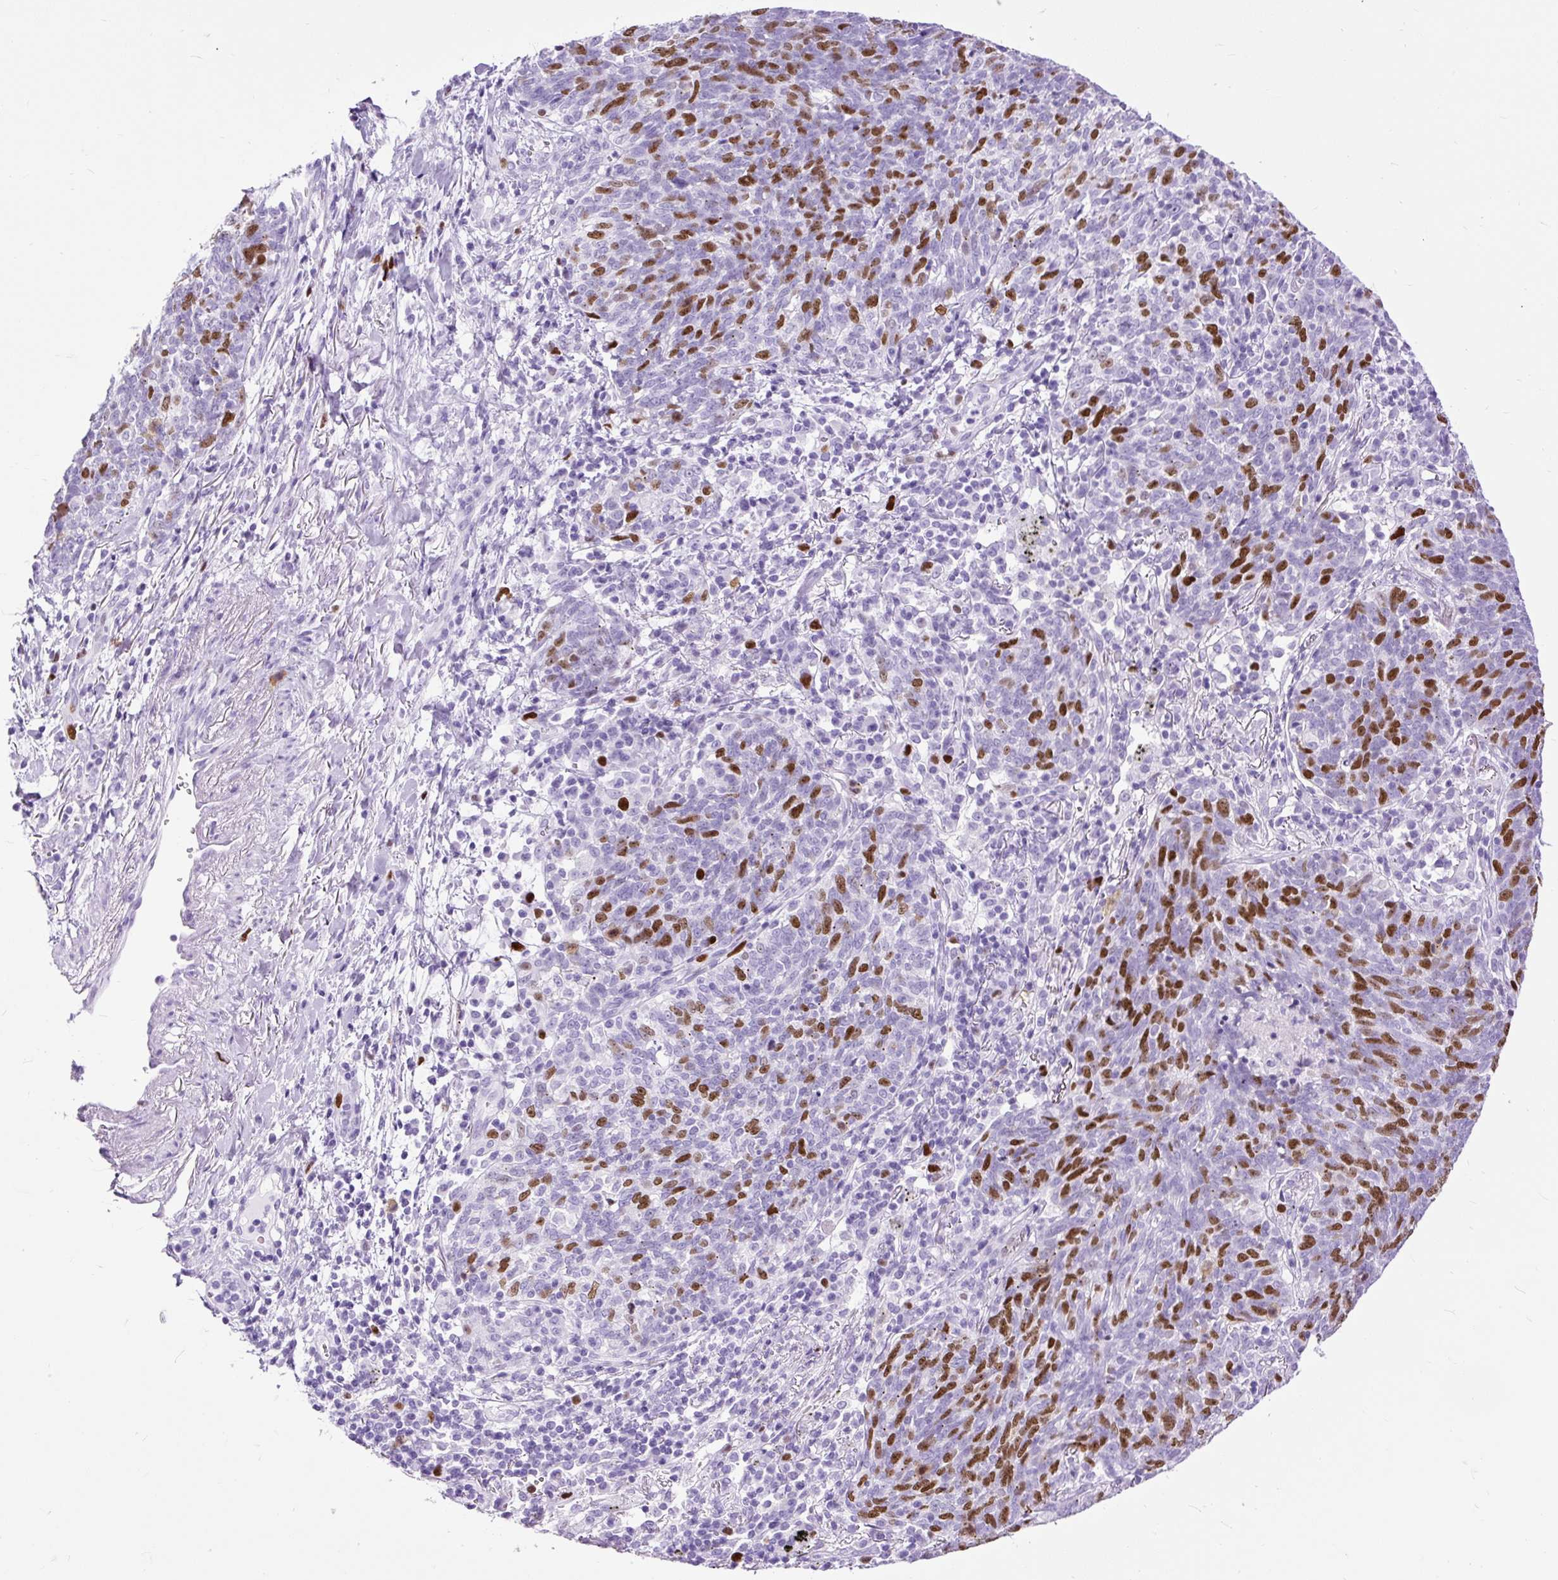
{"staining": {"intensity": "moderate", "quantity": "25%-75%", "location": "nuclear"}, "tissue": "lung cancer", "cell_type": "Tumor cells", "image_type": "cancer", "snomed": [{"axis": "morphology", "description": "Squamous cell carcinoma, NOS"}, {"axis": "topography", "description": "Lung"}], "caption": "A medium amount of moderate nuclear staining is identified in about 25%-75% of tumor cells in lung squamous cell carcinoma tissue.", "gene": "RACGAP1", "patient": {"sex": "female", "age": 72}}